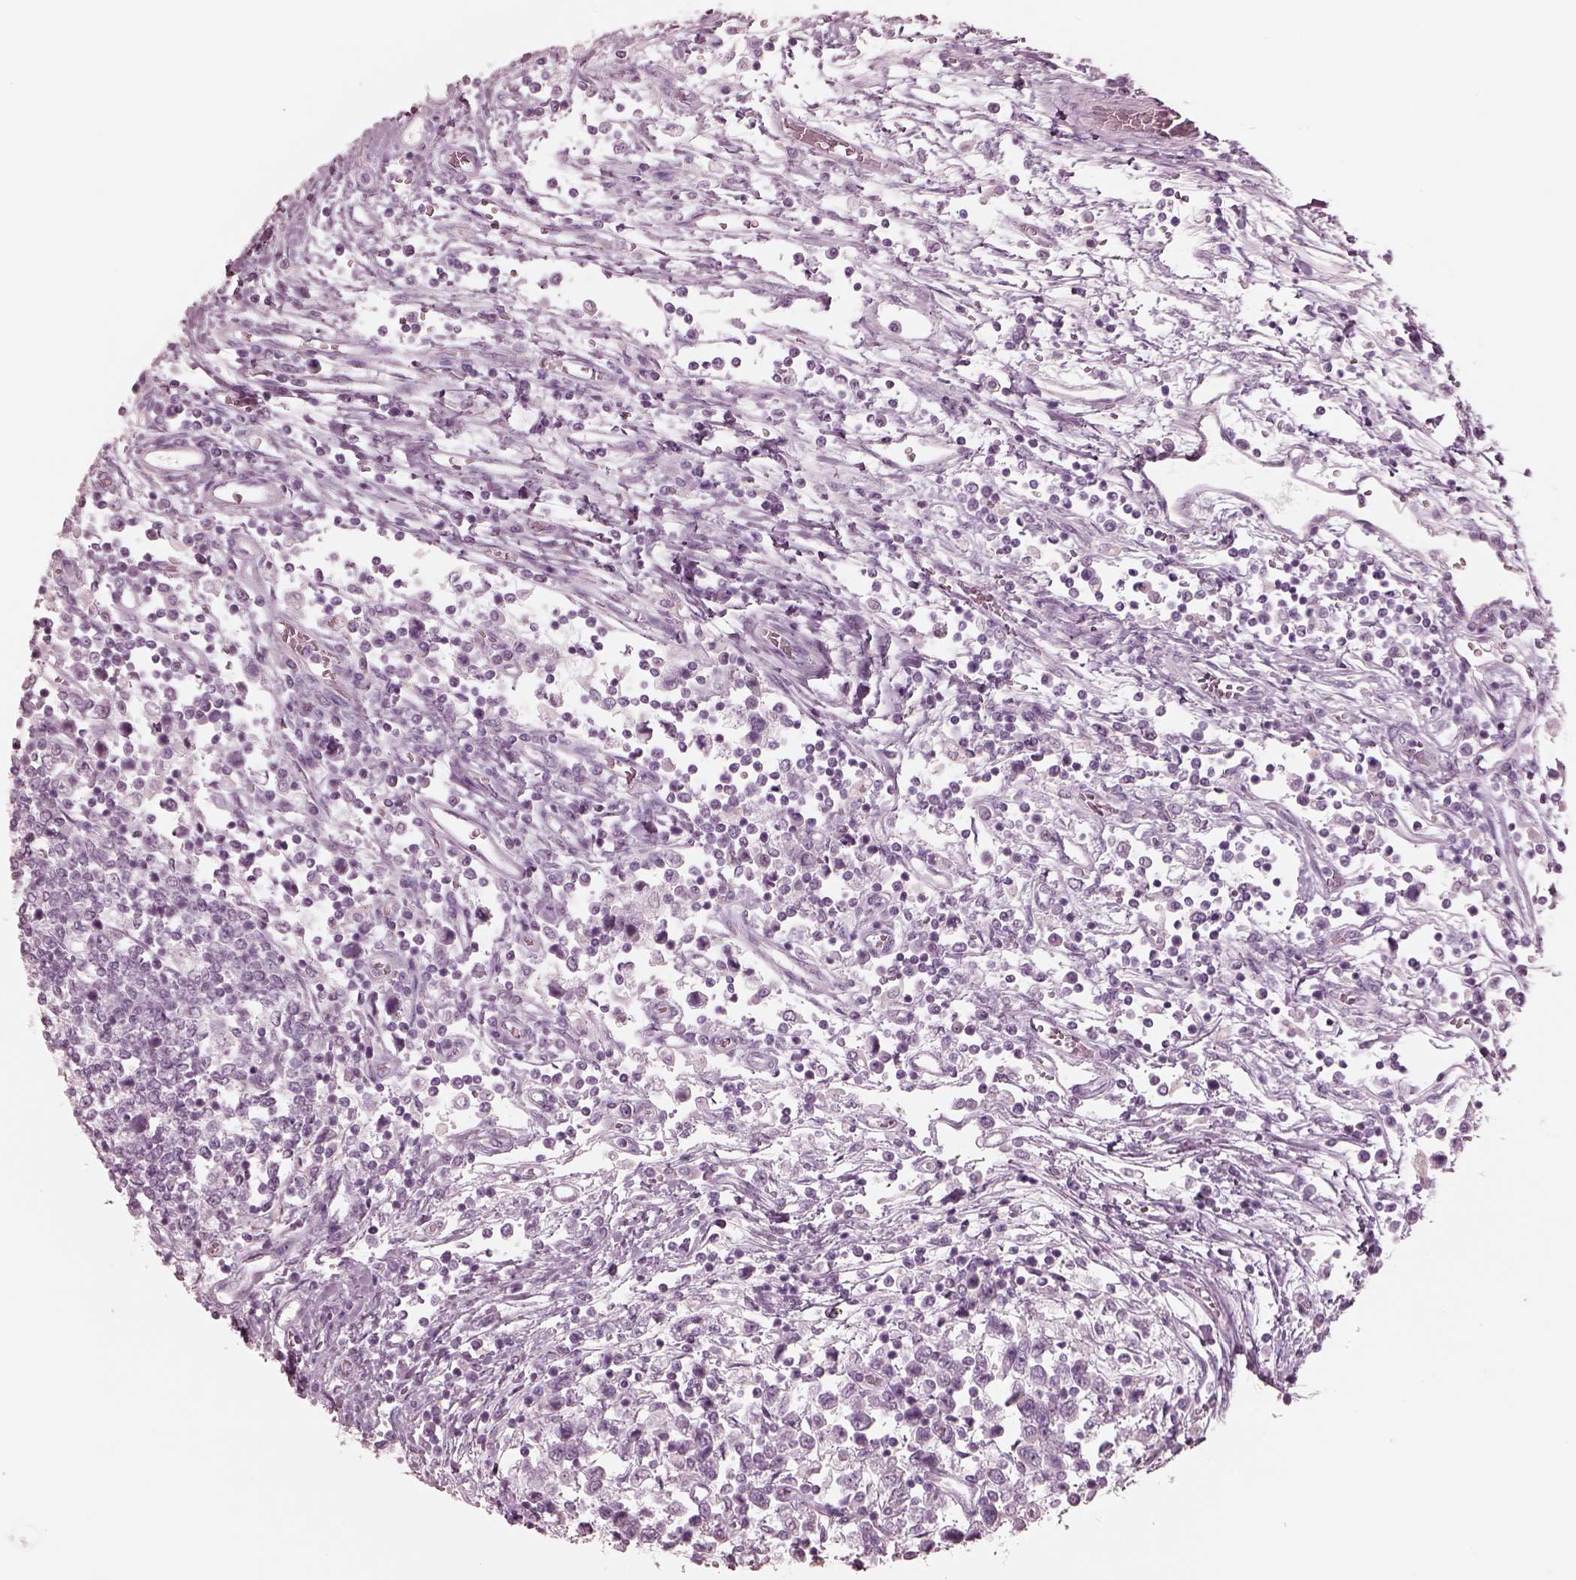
{"staining": {"intensity": "negative", "quantity": "none", "location": "none"}, "tissue": "testis cancer", "cell_type": "Tumor cells", "image_type": "cancer", "snomed": [{"axis": "morphology", "description": "Seminoma, NOS"}, {"axis": "topography", "description": "Testis"}], "caption": "Micrograph shows no protein expression in tumor cells of testis cancer (seminoma) tissue.", "gene": "KRTAP24-1", "patient": {"sex": "male", "age": 34}}